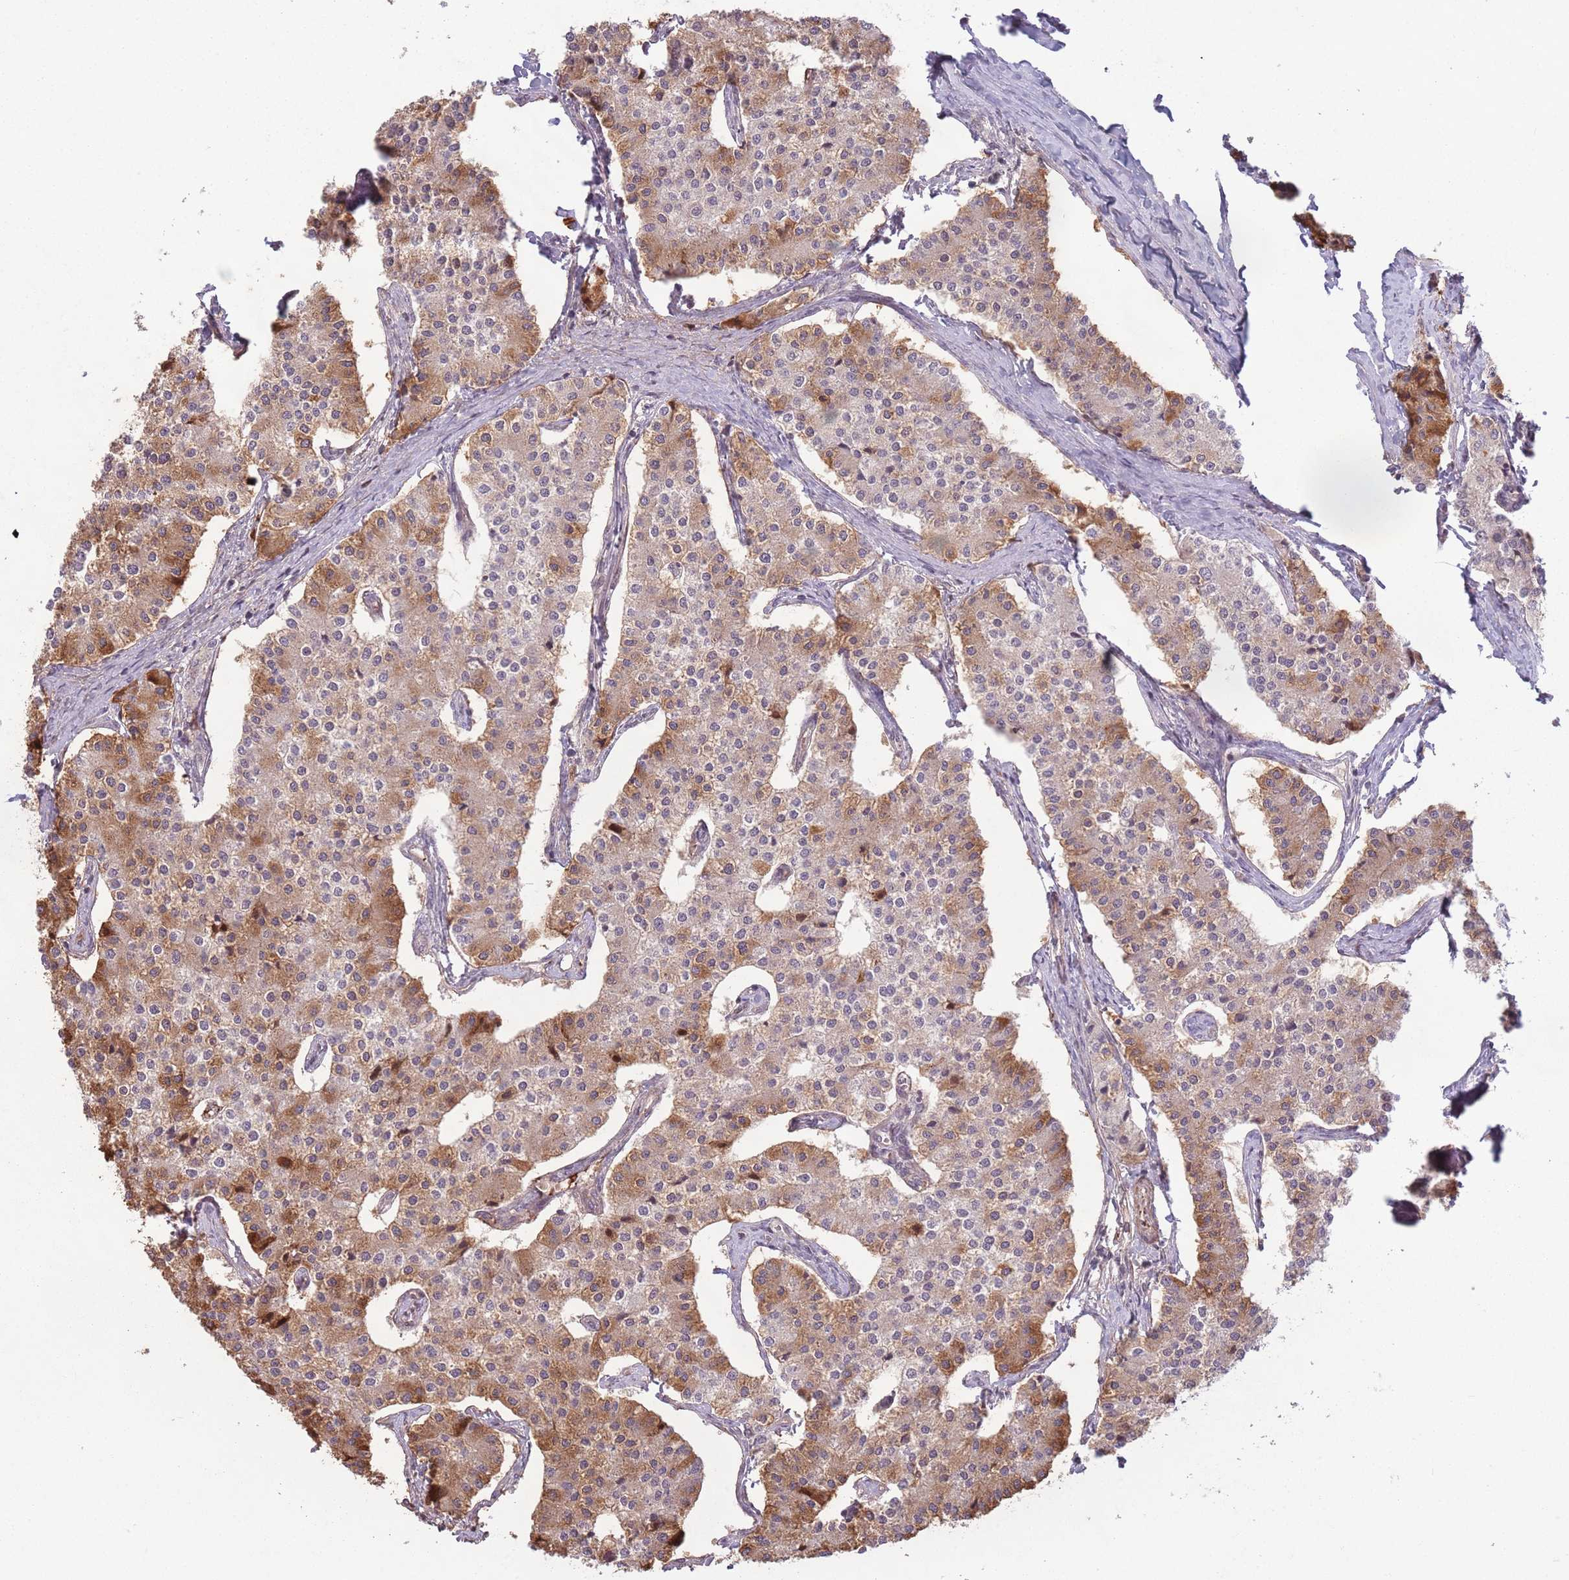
{"staining": {"intensity": "strong", "quantity": "<25%", "location": "cytoplasmic/membranous"}, "tissue": "carcinoid", "cell_type": "Tumor cells", "image_type": "cancer", "snomed": [{"axis": "morphology", "description": "Carcinoid, malignant, NOS"}, {"axis": "topography", "description": "Colon"}], "caption": "Immunohistochemical staining of human carcinoid demonstrates medium levels of strong cytoplasmic/membranous staining in about <25% of tumor cells.", "gene": "CCDC154", "patient": {"sex": "female", "age": 52}}